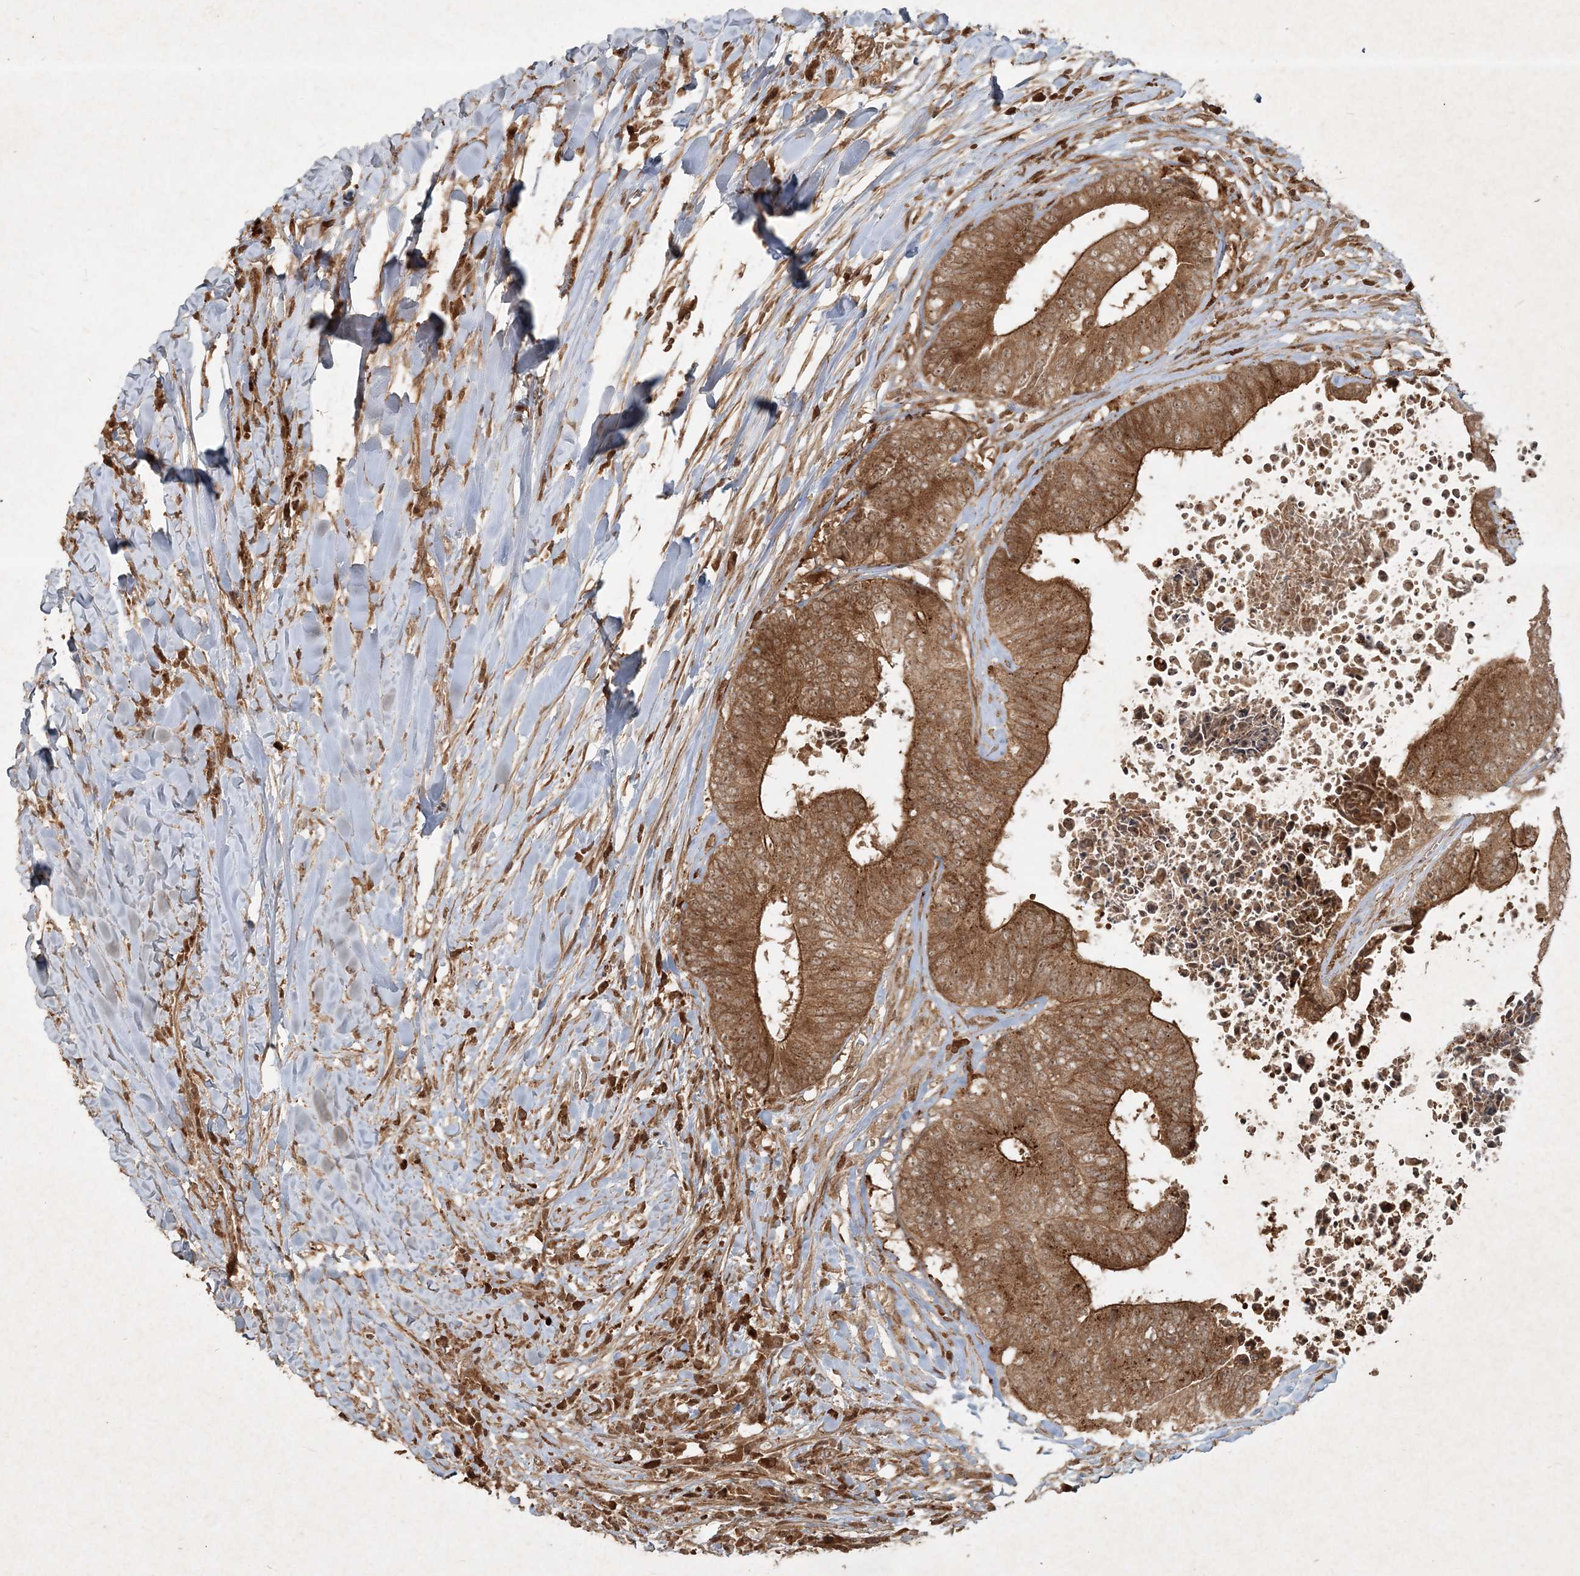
{"staining": {"intensity": "moderate", "quantity": ">75%", "location": "cytoplasmic/membranous"}, "tissue": "colorectal cancer", "cell_type": "Tumor cells", "image_type": "cancer", "snomed": [{"axis": "morphology", "description": "Adenocarcinoma, NOS"}, {"axis": "topography", "description": "Rectum"}], "caption": "Immunohistochemistry staining of adenocarcinoma (colorectal), which reveals medium levels of moderate cytoplasmic/membranous positivity in approximately >75% of tumor cells indicating moderate cytoplasmic/membranous protein positivity. The staining was performed using DAB (brown) for protein detection and nuclei were counterstained in hematoxylin (blue).", "gene": "NARS1", "patient": {"sex": "male", "age": 72}}